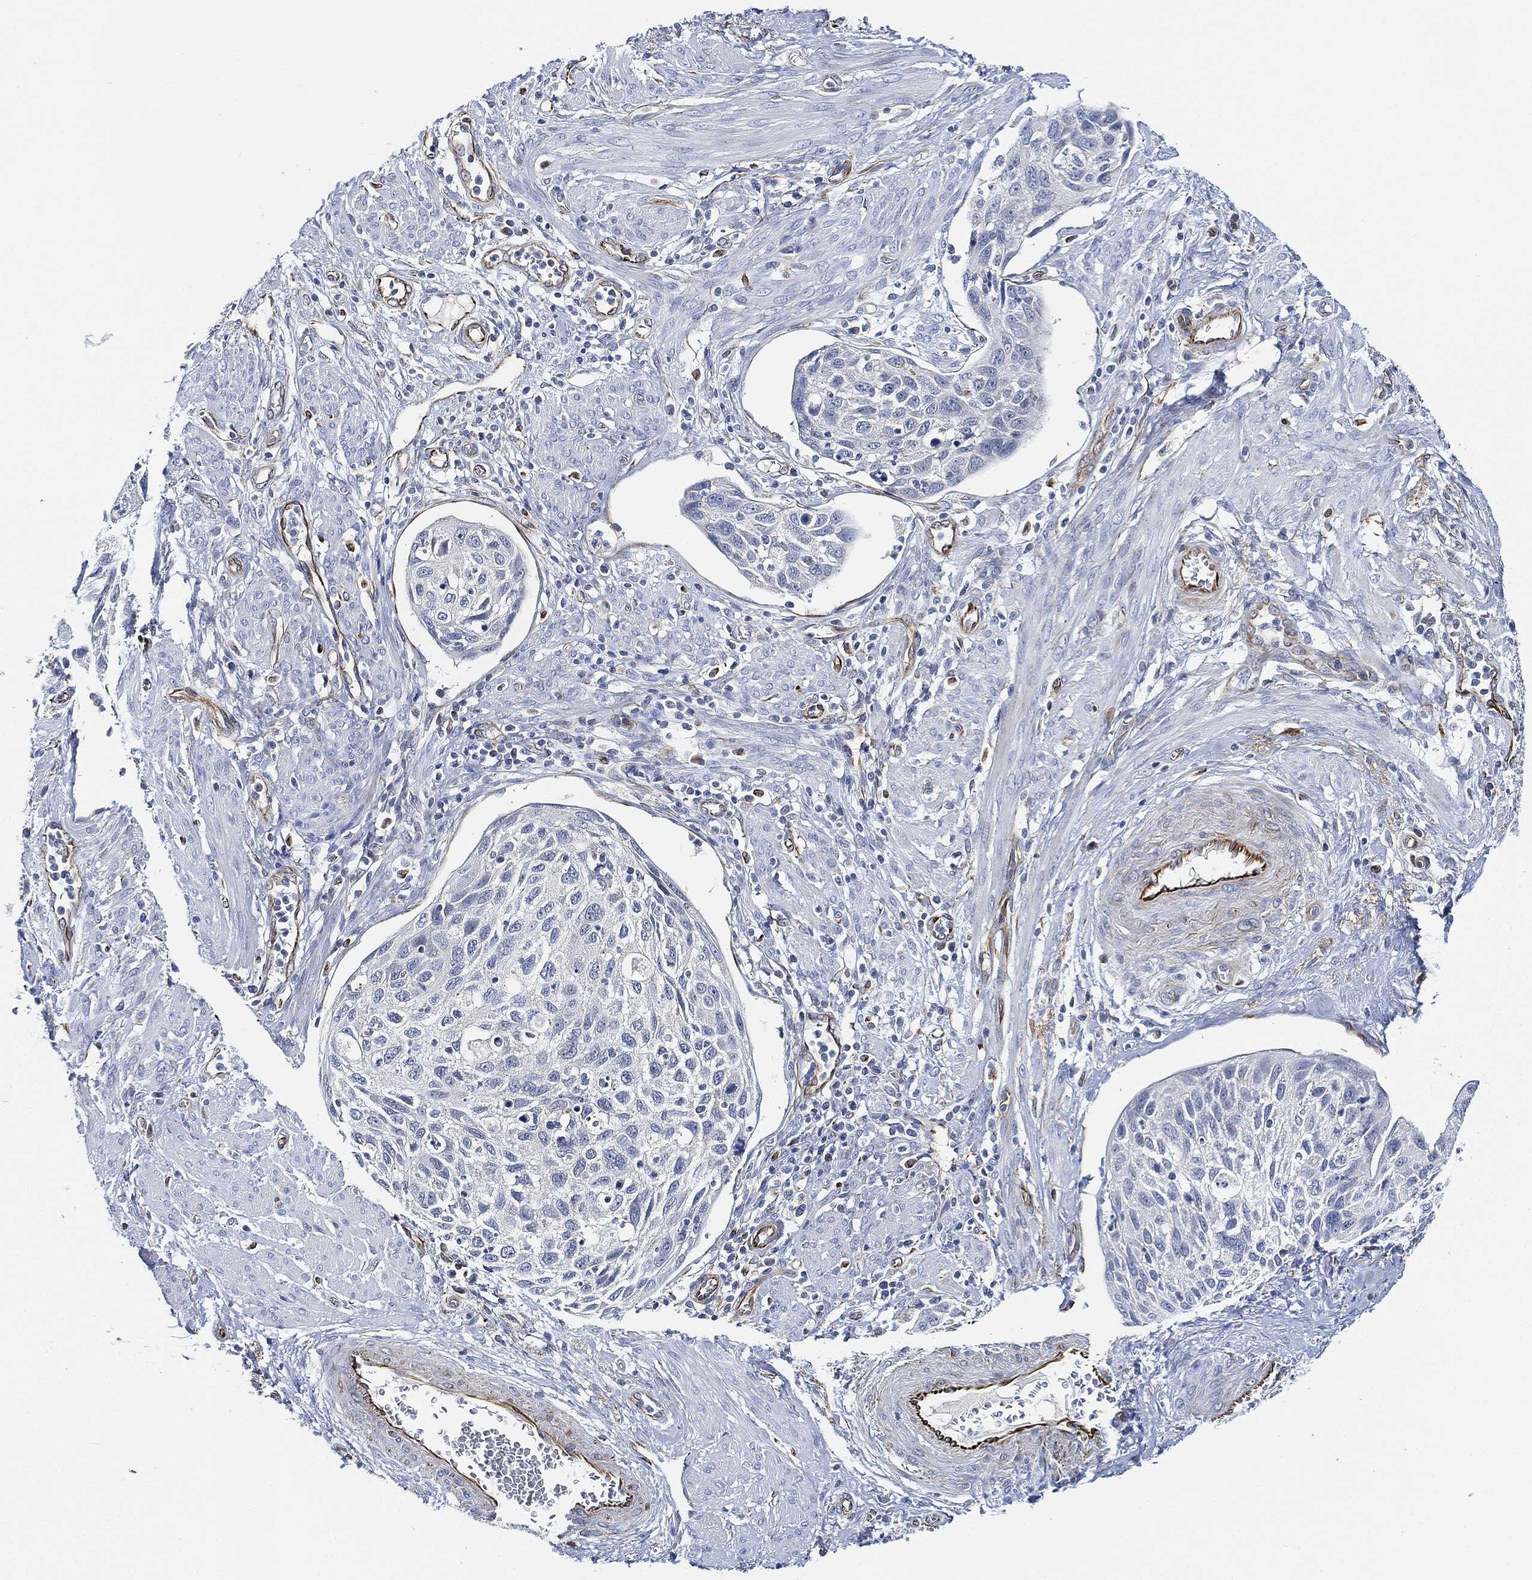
{"staining": {"intensity": "negative", "quantity": "none", "location": "none"}, "tissue": "cervical cancer", "cell_type": "Tumor cells", "image_type": "cancer", "snomed": [{"axis": "morphology", "description": "Squamous cell carcinoma, NOS"}, {"axis": "topography", "description": "Cervix"}], "caption": "Cervical cancer (squamous cell carcinoma) stained for a protein using IHC exhibits no staining tumor cells.", "gene": "THSD1", "patient": {"sex": "female", "age": 70}}